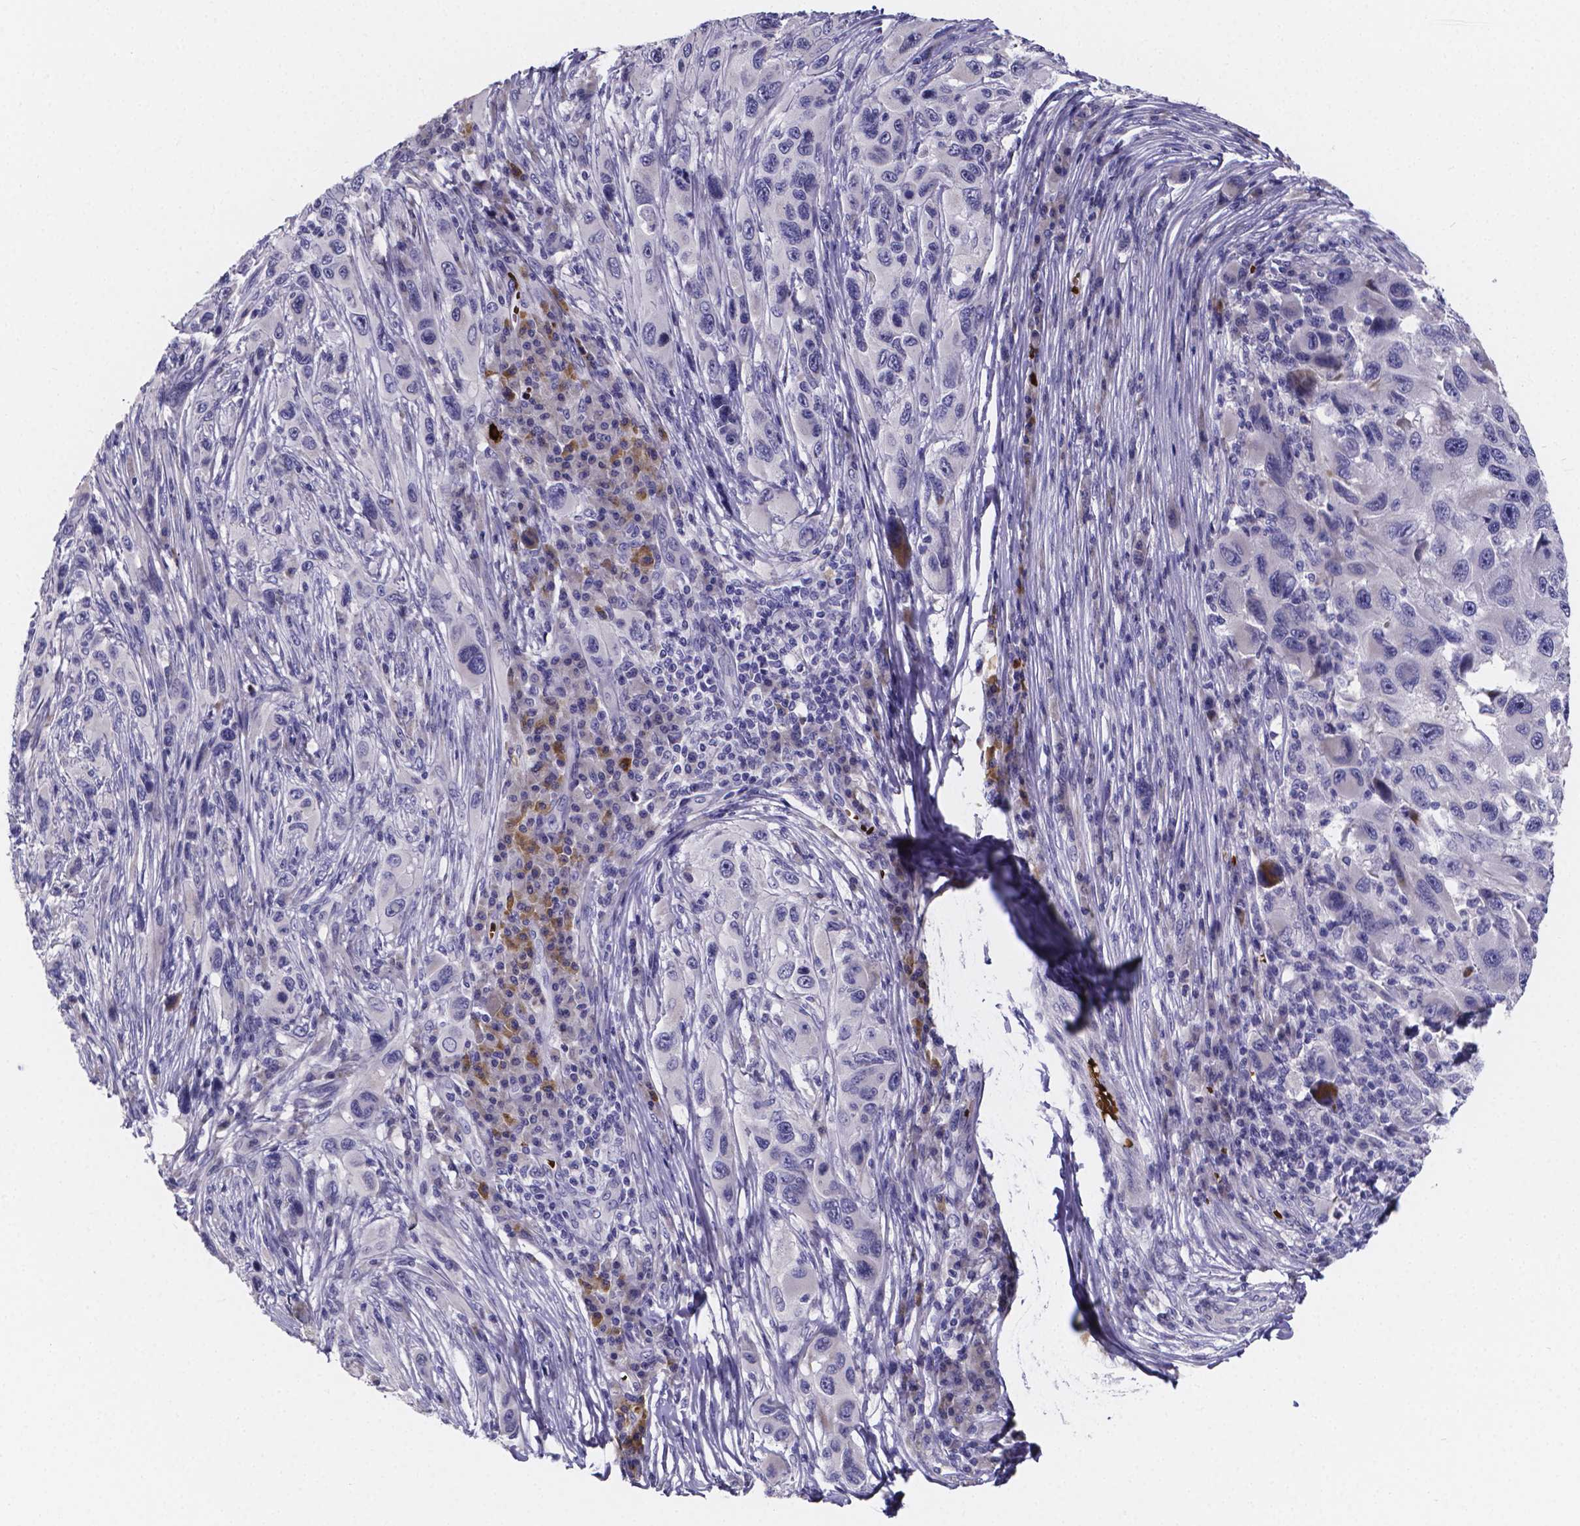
{"staining": {"intensity": "negative", "quantity": "none", "location": "none"}, "tissue": "melanoma", "cell_type": "Tumor cells", "image_type": "cancer", "snomed": [{"axis": "morphology", "description": "Malignant melanoma, NOS"}, {"axis": "topography", "description": "Skin"}], "caption": "Micrograph shows no significant protein positivity in tumor cells of melanoma.", "gene": "GABRA3", "patient": {"sex": "male", "age": 53}}